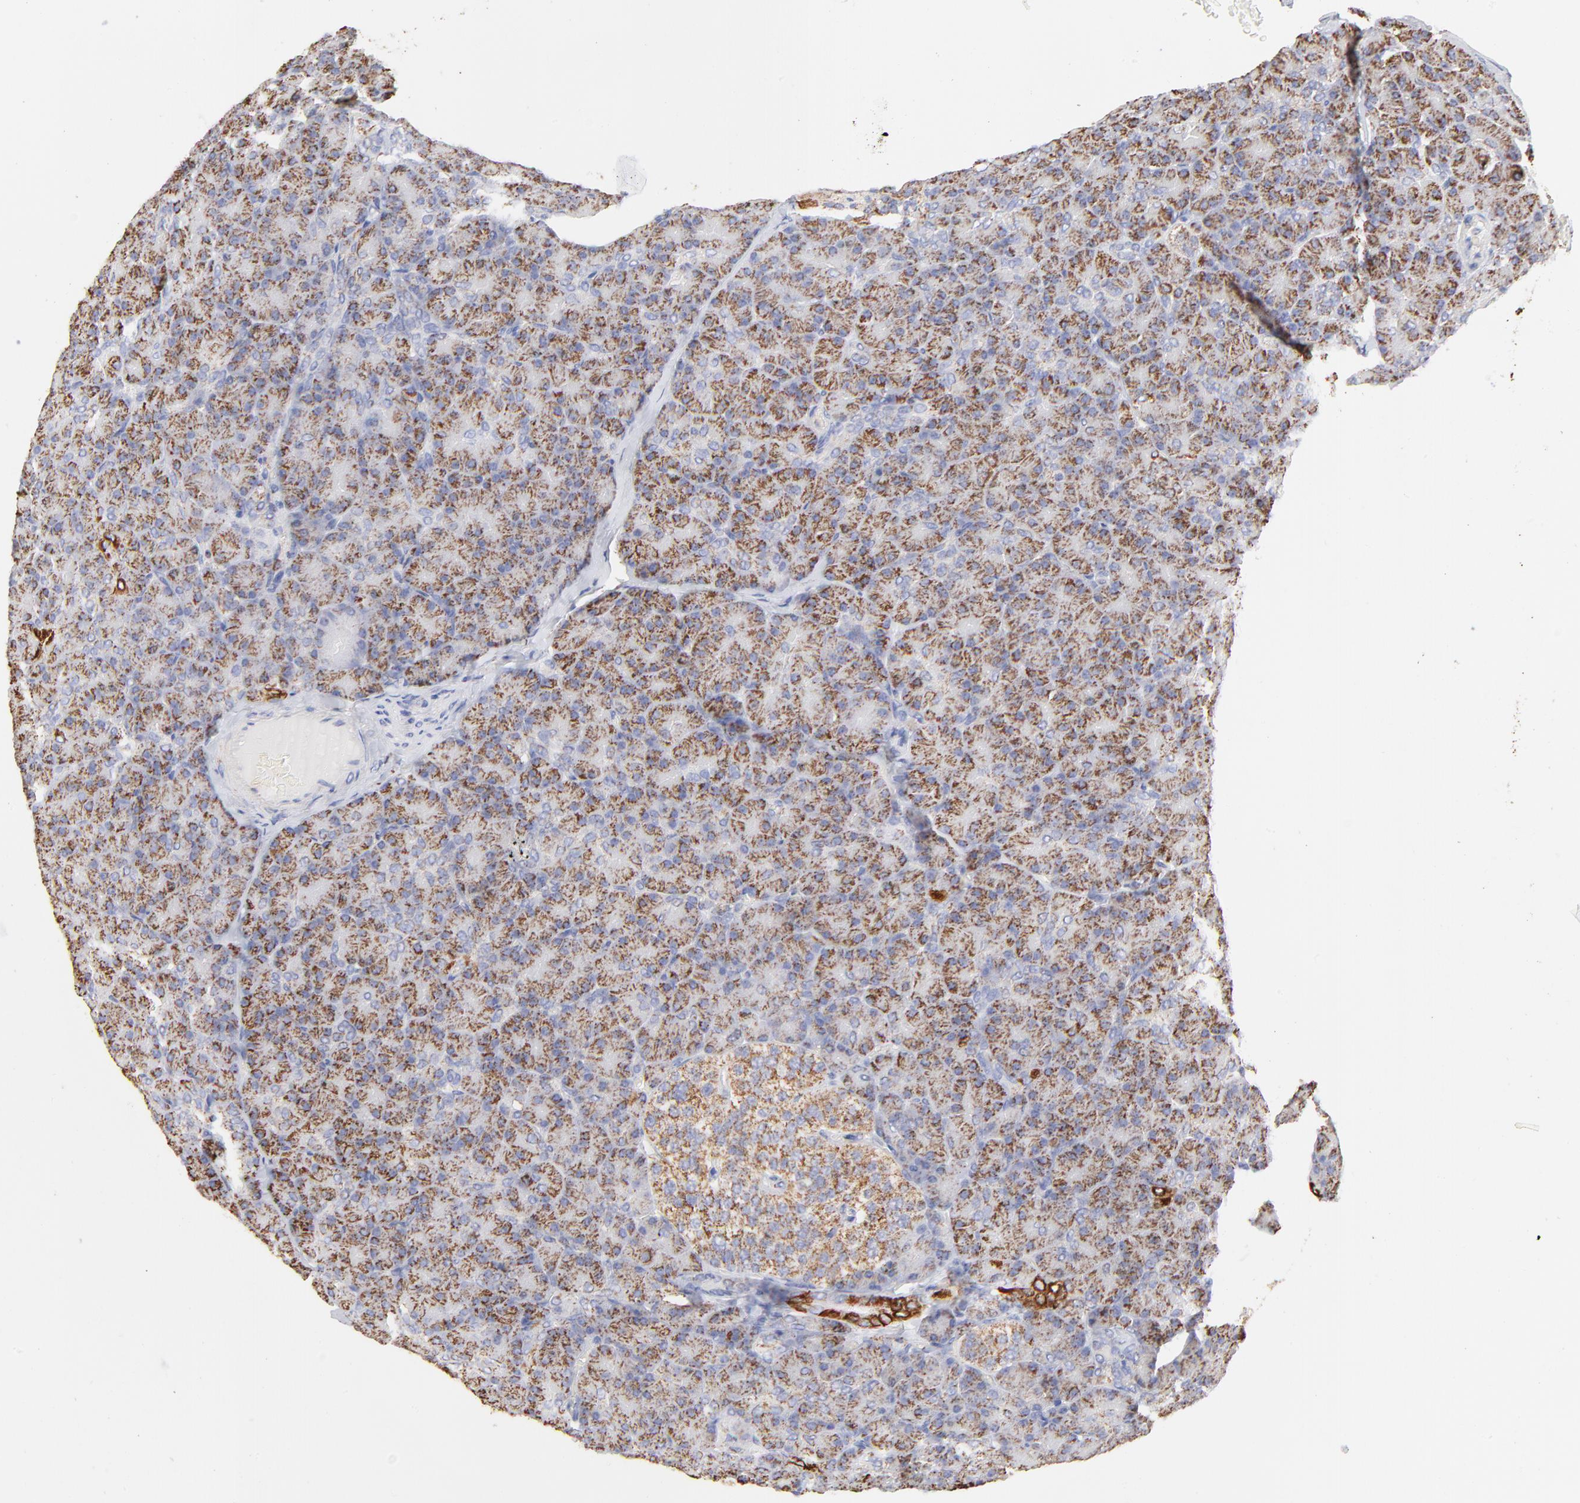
{"staining": {"intensity": "strong", "quantity": ">75%", "location": "cytoplasmic/membranous"}, "tissue": "pancreas", "cell_type": "Exocrine glandular cells", "image_type": "normal", "snomed": [{"axis": "morphology", "description": "Normal tissue, NOS"}, {"axis": "topography", "description": "Pancreas"}], "caption": "This photomicrograph displays immunohistochemistry staining of normal human pancreas, with high strong cytoplasmic/membranous expression in about >75% of exocrine glandular cells.", "gene": "COX4I1", "patient": {"sex": "female", "age": 43}}